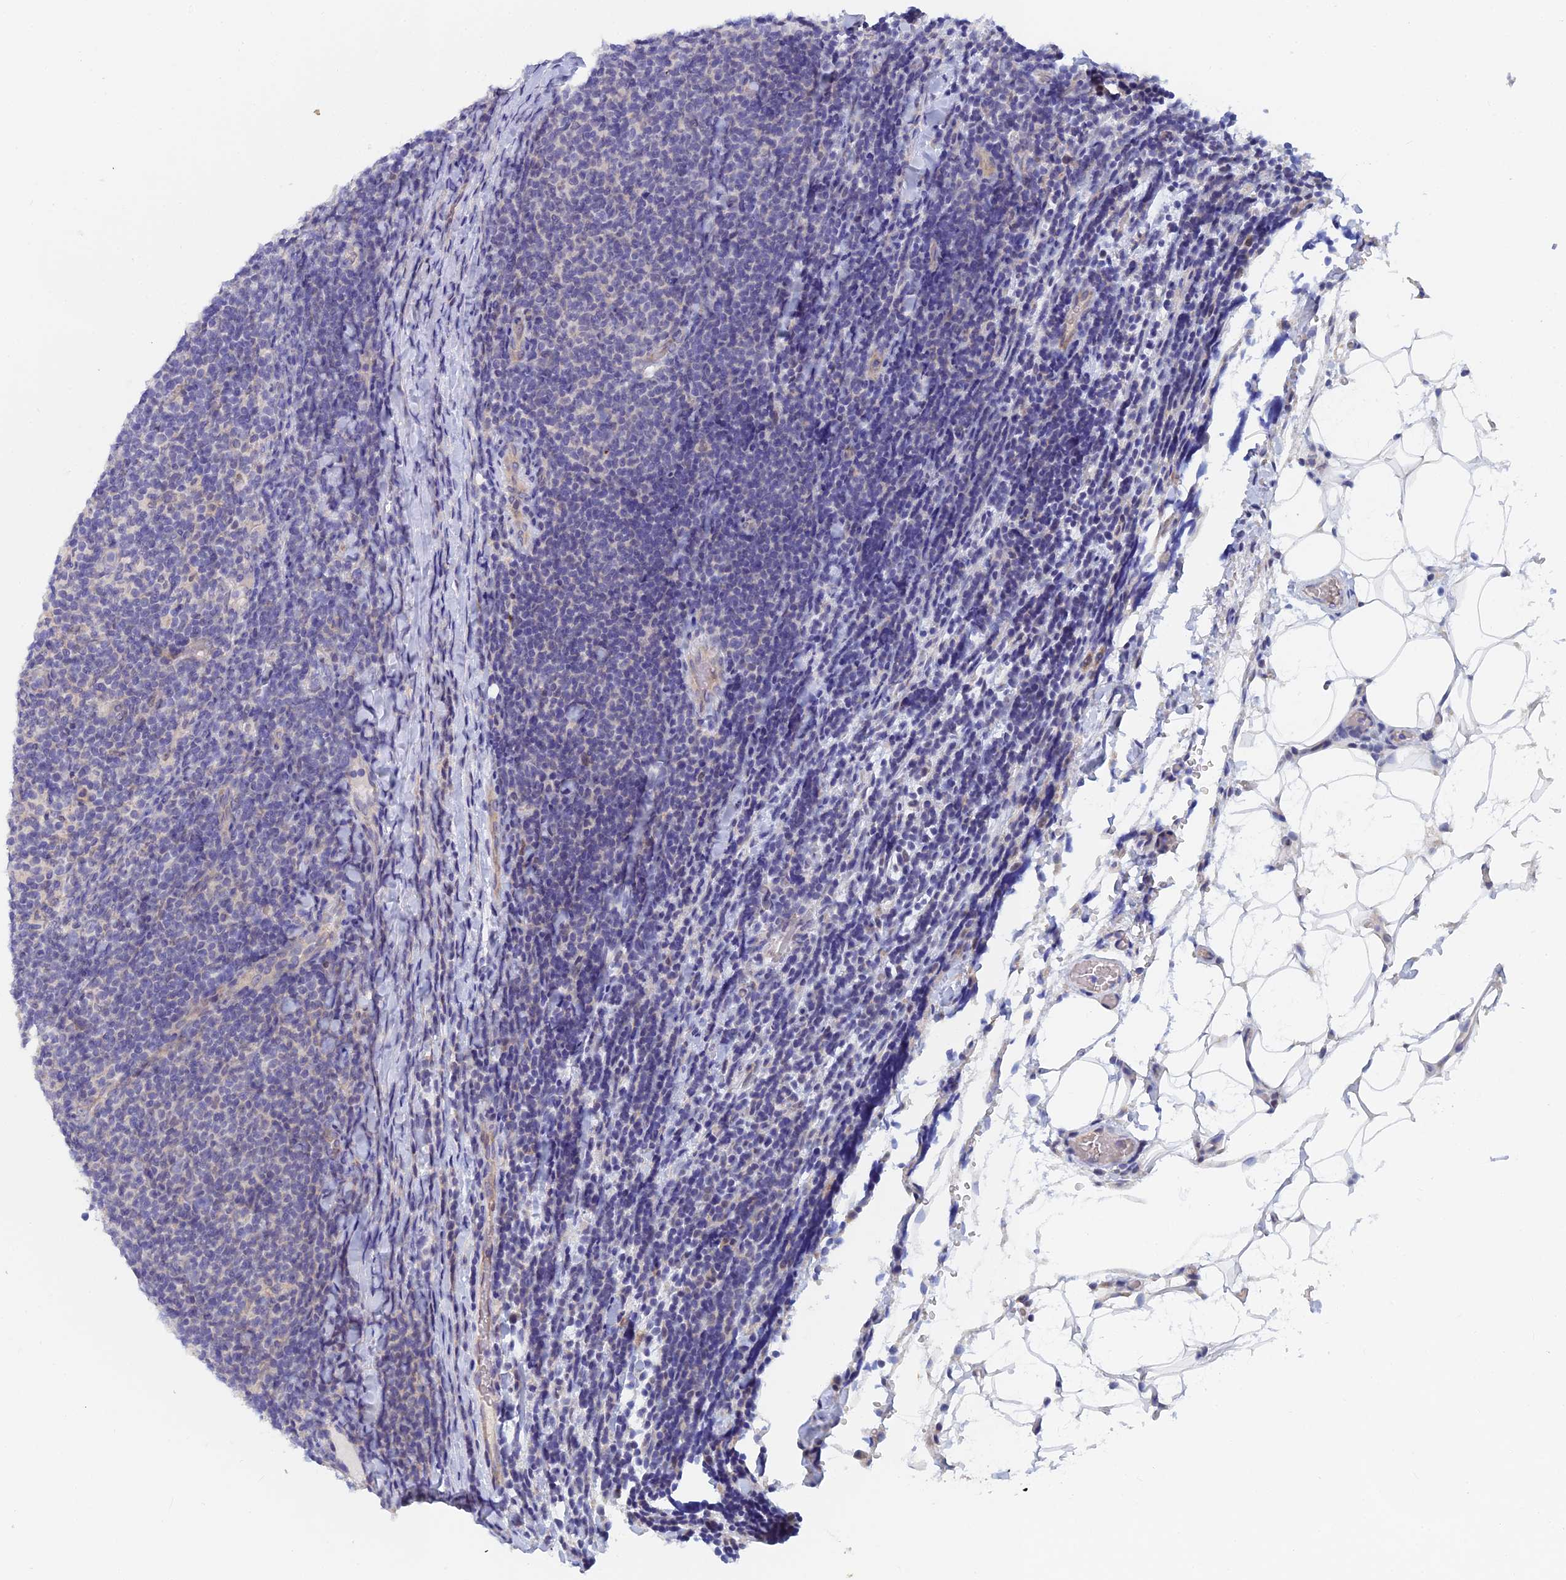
{"staining": {"intensity": "negative", "quantity": "none", "location": "none"}, "tissue": "lymphoma", "cell_type": "Tumor cells", "image_type": "cancer", "snomed": [{"axis": "morphology", "description": "Malignant lymphoma, non-Hodgkin's type, Low grade"}, {"axis": "topography", "description": "Lymph node"}], "caption": "This is an immunohistochemistry image of human lymphoma. There is no positivity in tumor cells.", "gene": "GIPC1", "patient": {"sex": "male", "age": 66}}